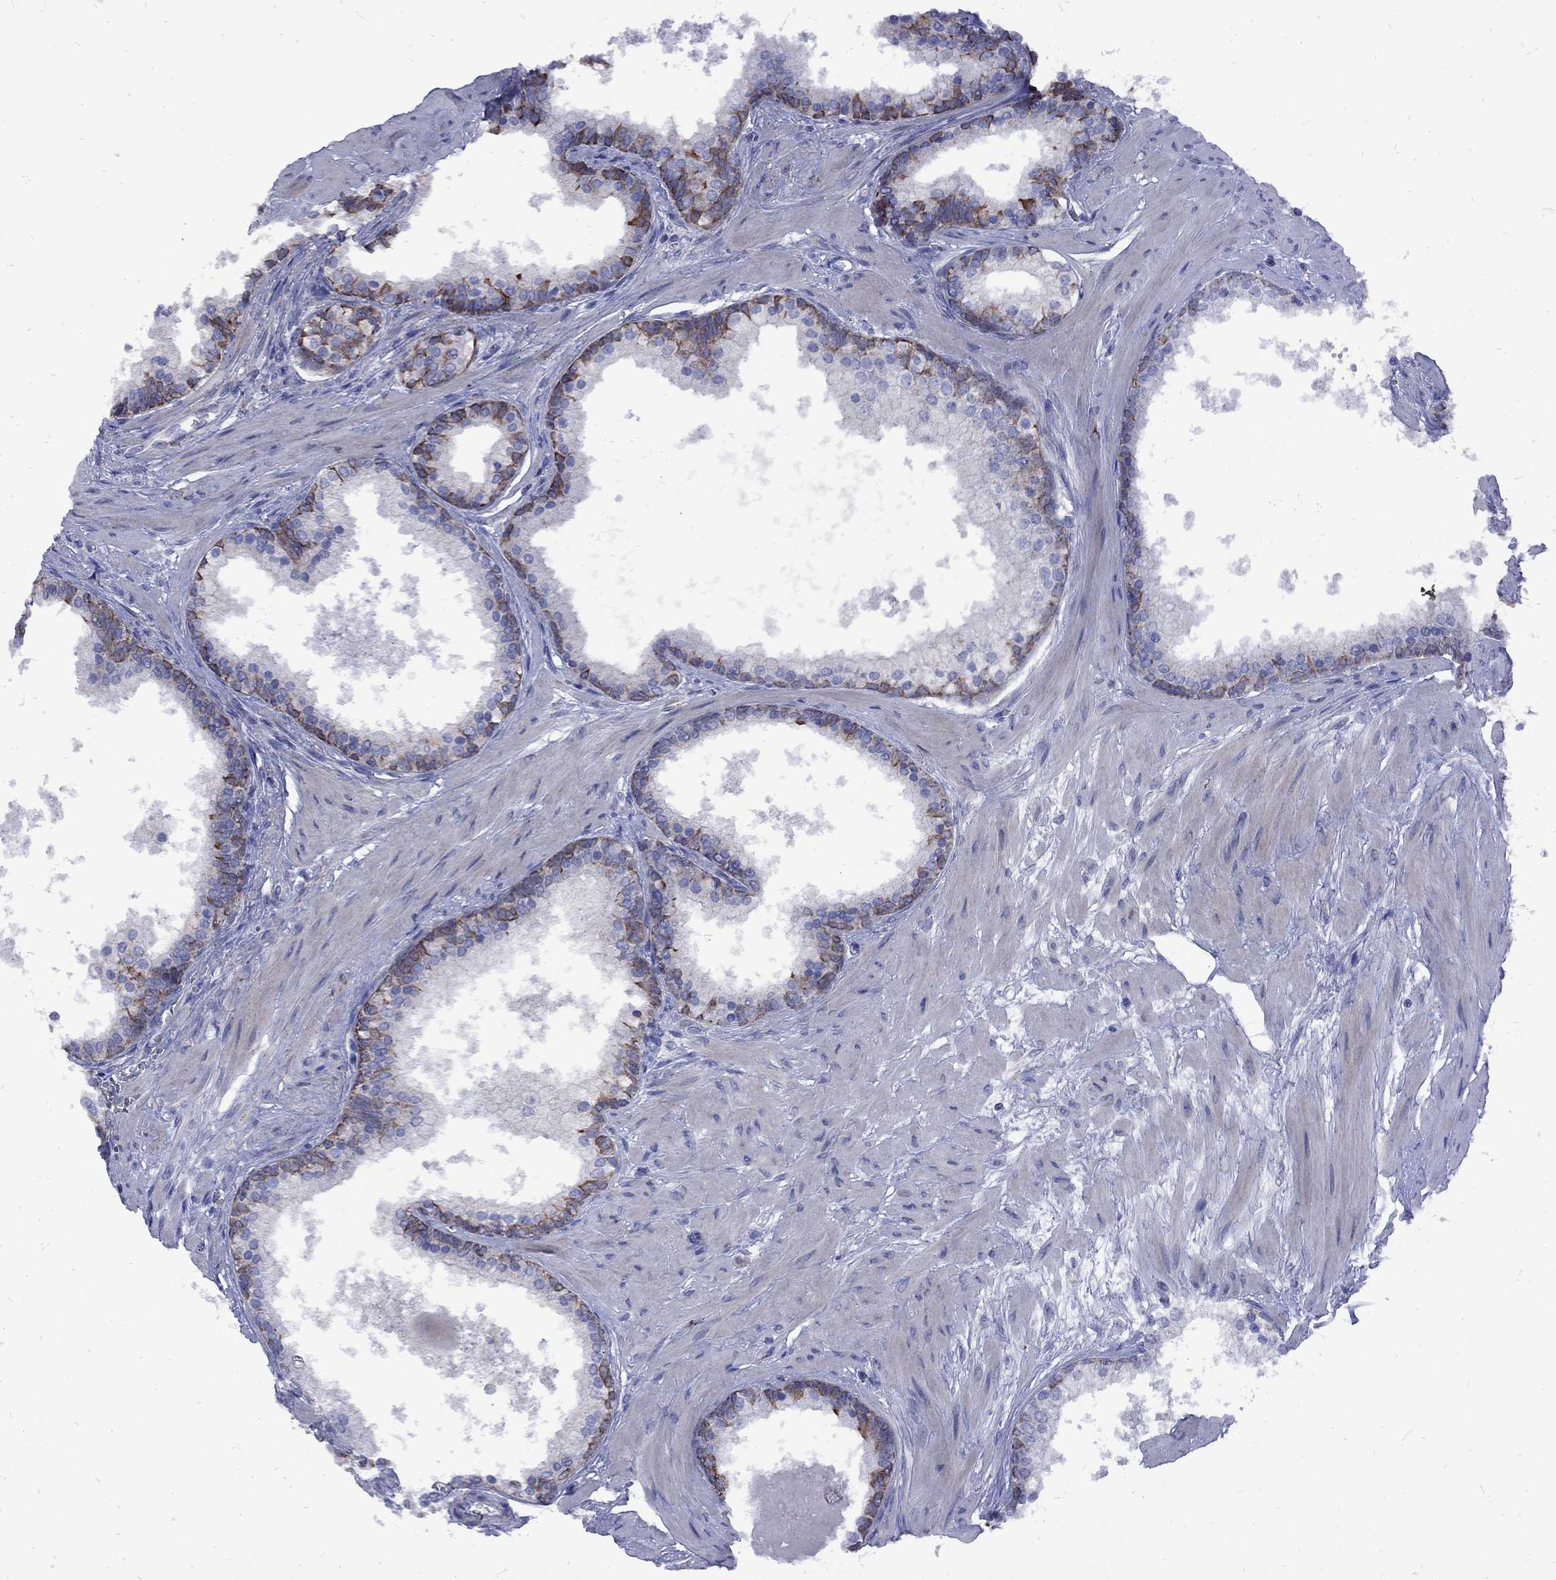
{"staining": {"intensity": "strong", "quantity": "25%-75%", "location": "cytoplasmic/membranous"}, "tissue": "prostate", "cell_type": "Glandular cells", "image_type": "normal", "snomed": [{"axis": "morphology", "description": "Normal tissue, NOS"}, {"axis": "topography", "description": "Prostate"}], "caption": "Glandular cells show strong cytoplasmic/membranous positivity in about 25%-75% of cells in benign prostate. (Stains: DAB (3,3'-diaminobenzidine) in brown, nuclei in blue, Microscopy: brightfield microscopy at high magnification).", "gene": "SESTD1", "patient": {"sex": "male", "age": 61}}